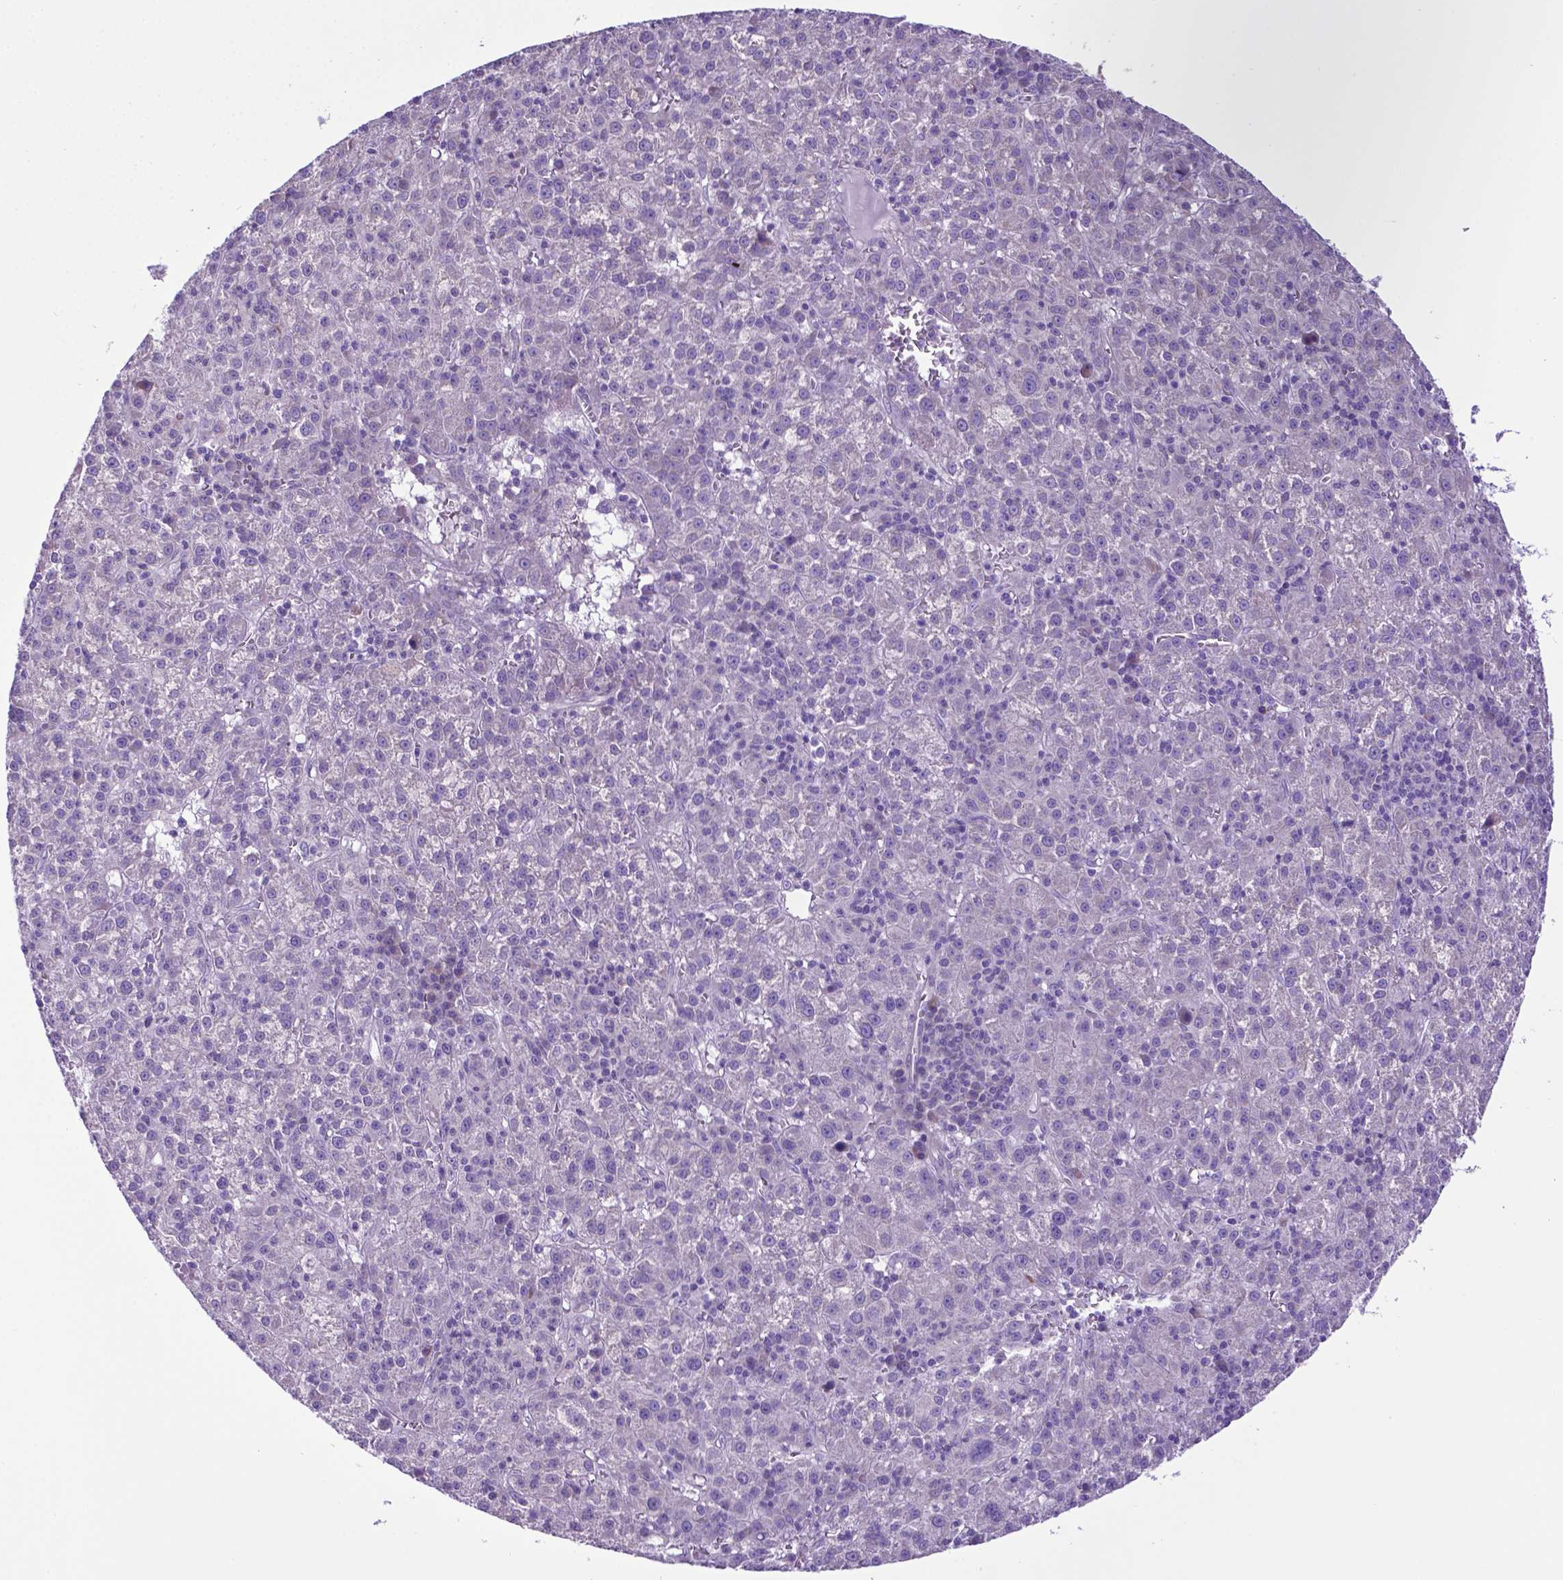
{"staining": {"intensity": "negative", "quantity": "none", "location": "none"}, "tissue": "liver cancer", "cell_type": "Tumor cells", "image_type": "cancer", "snomed": [{"axis": "morphology", "description": "Carcinoma, Hepatocellular, NOS"}, {"axis": "topography", "description": "Liver"}], "caption": "IHC of human liver hepatocellular carcinoma demonstrates no positivity in tumor cells. (Immunohistochemistry, brightfield microscopy, high magnification).", "gene": "ADRA2B", "patient": {"sex": "female", "age": 60}}